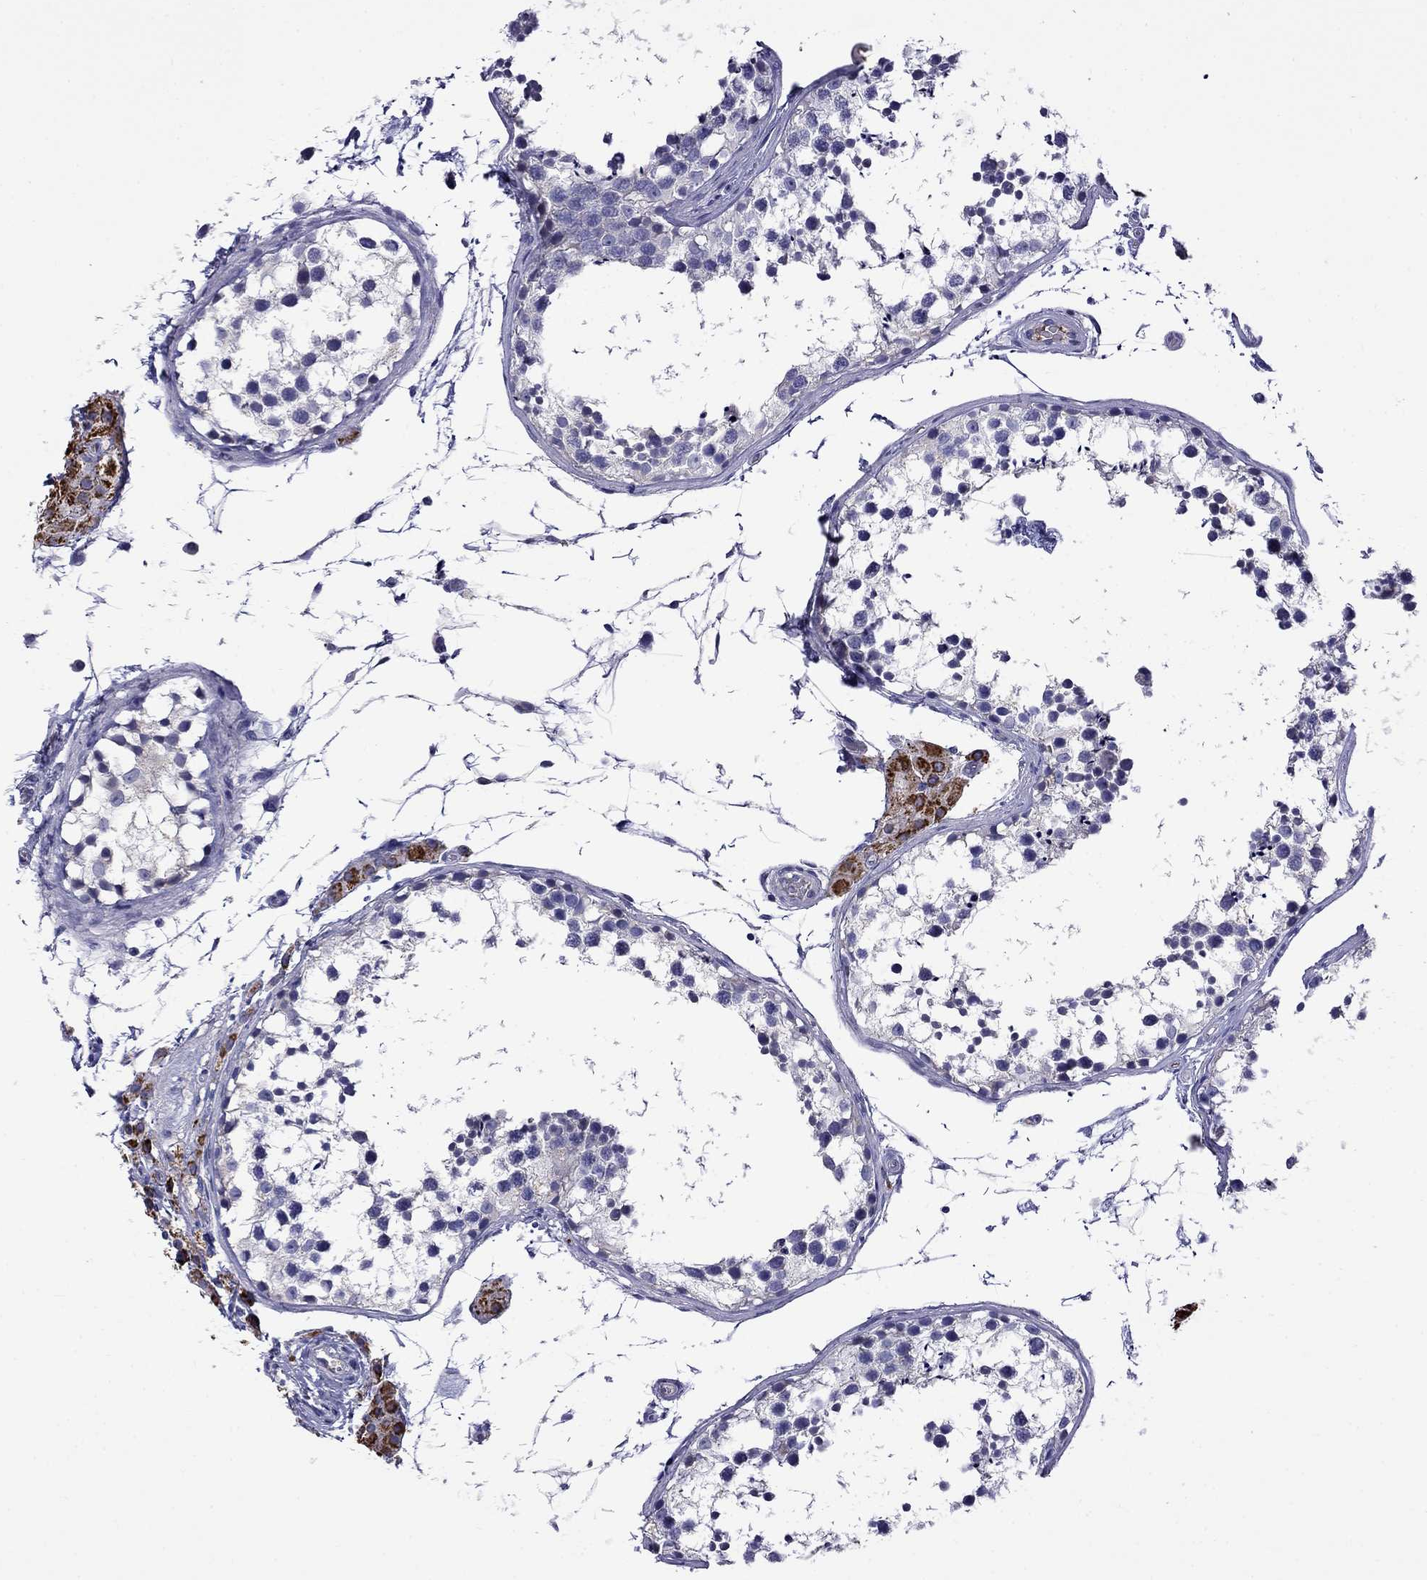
{"staining": {"intensity": "negative", "quantity": "none", "location": "none"}, "tissue": "testis", "cell_type": "Cells in seminiferous ducts", "image_type": "normal", "snomed": [{"axis": "morphology", "description": "Normal tissue, NOS"}, {"axis": "morphology", "description": "Seminoma, NOS"}, {"axis": "topography", "description": "Testis"}], "caption": "IHC of normal human testis demonstrates no staining in cells in seminiferous ducts. (Immunohistochemistry, brightfield microscopy, high magnification).", "gene": "STAR", "patient": {"sex": "male", "age": 65}}